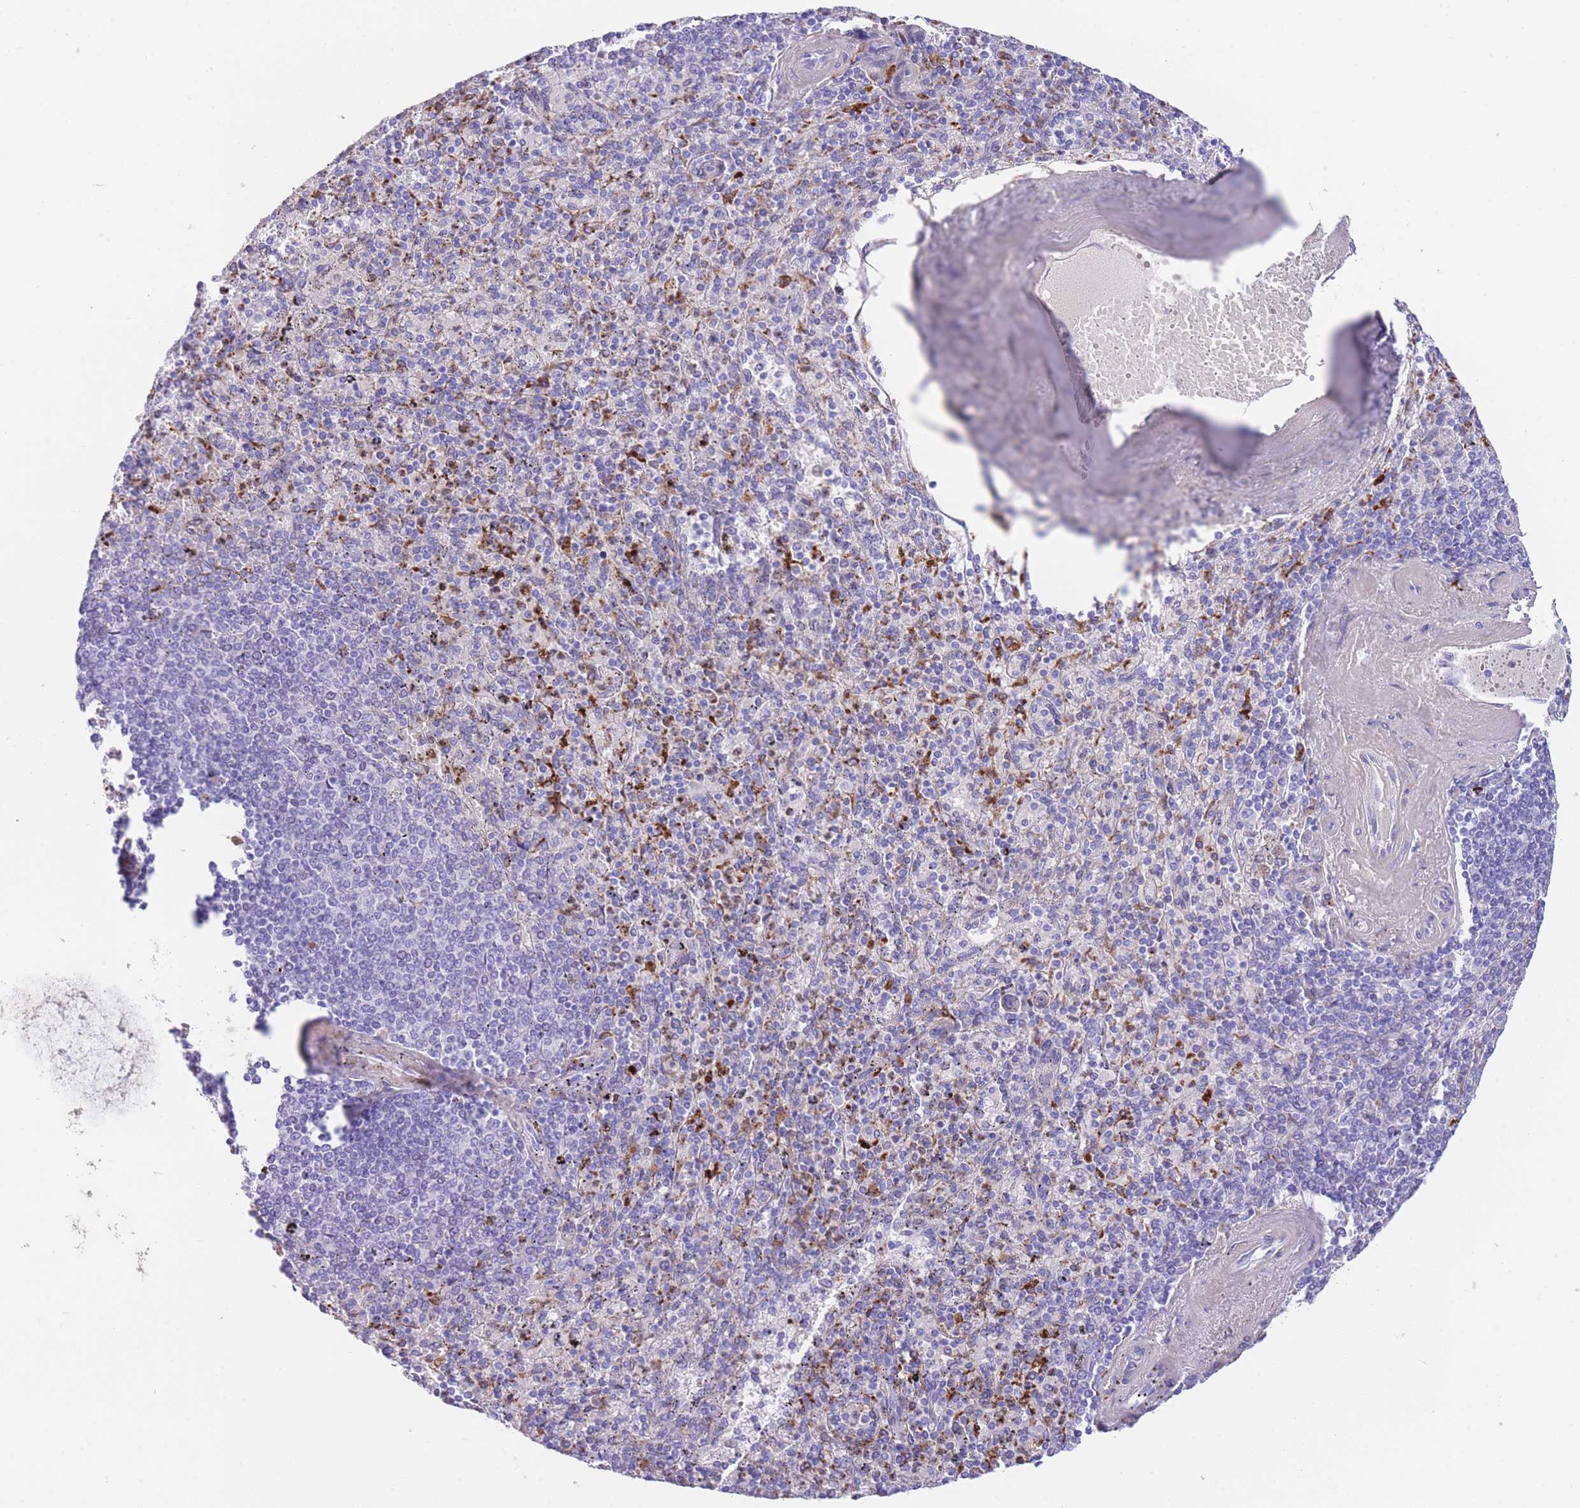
{"staining": {"intensity": "strong", "quantity": "<25%", "location": "cytoplasmic/membranous"}, "tissue": "spleen", "cell_type": "Cells in red pulp", "image_type": "normal", "snomed": [{"axis": "morphology", "description": "Normal tissue, NOS"}, {"axis": "topography", "description": "Spleen"}], "caption": "A brown stain labels strong cytoplasmic/membranous expression of a protein in cells in red pulp of unremarkable spleen.", "gene": "PLBD1", "patient": {"sex": "male", "age": 82}}